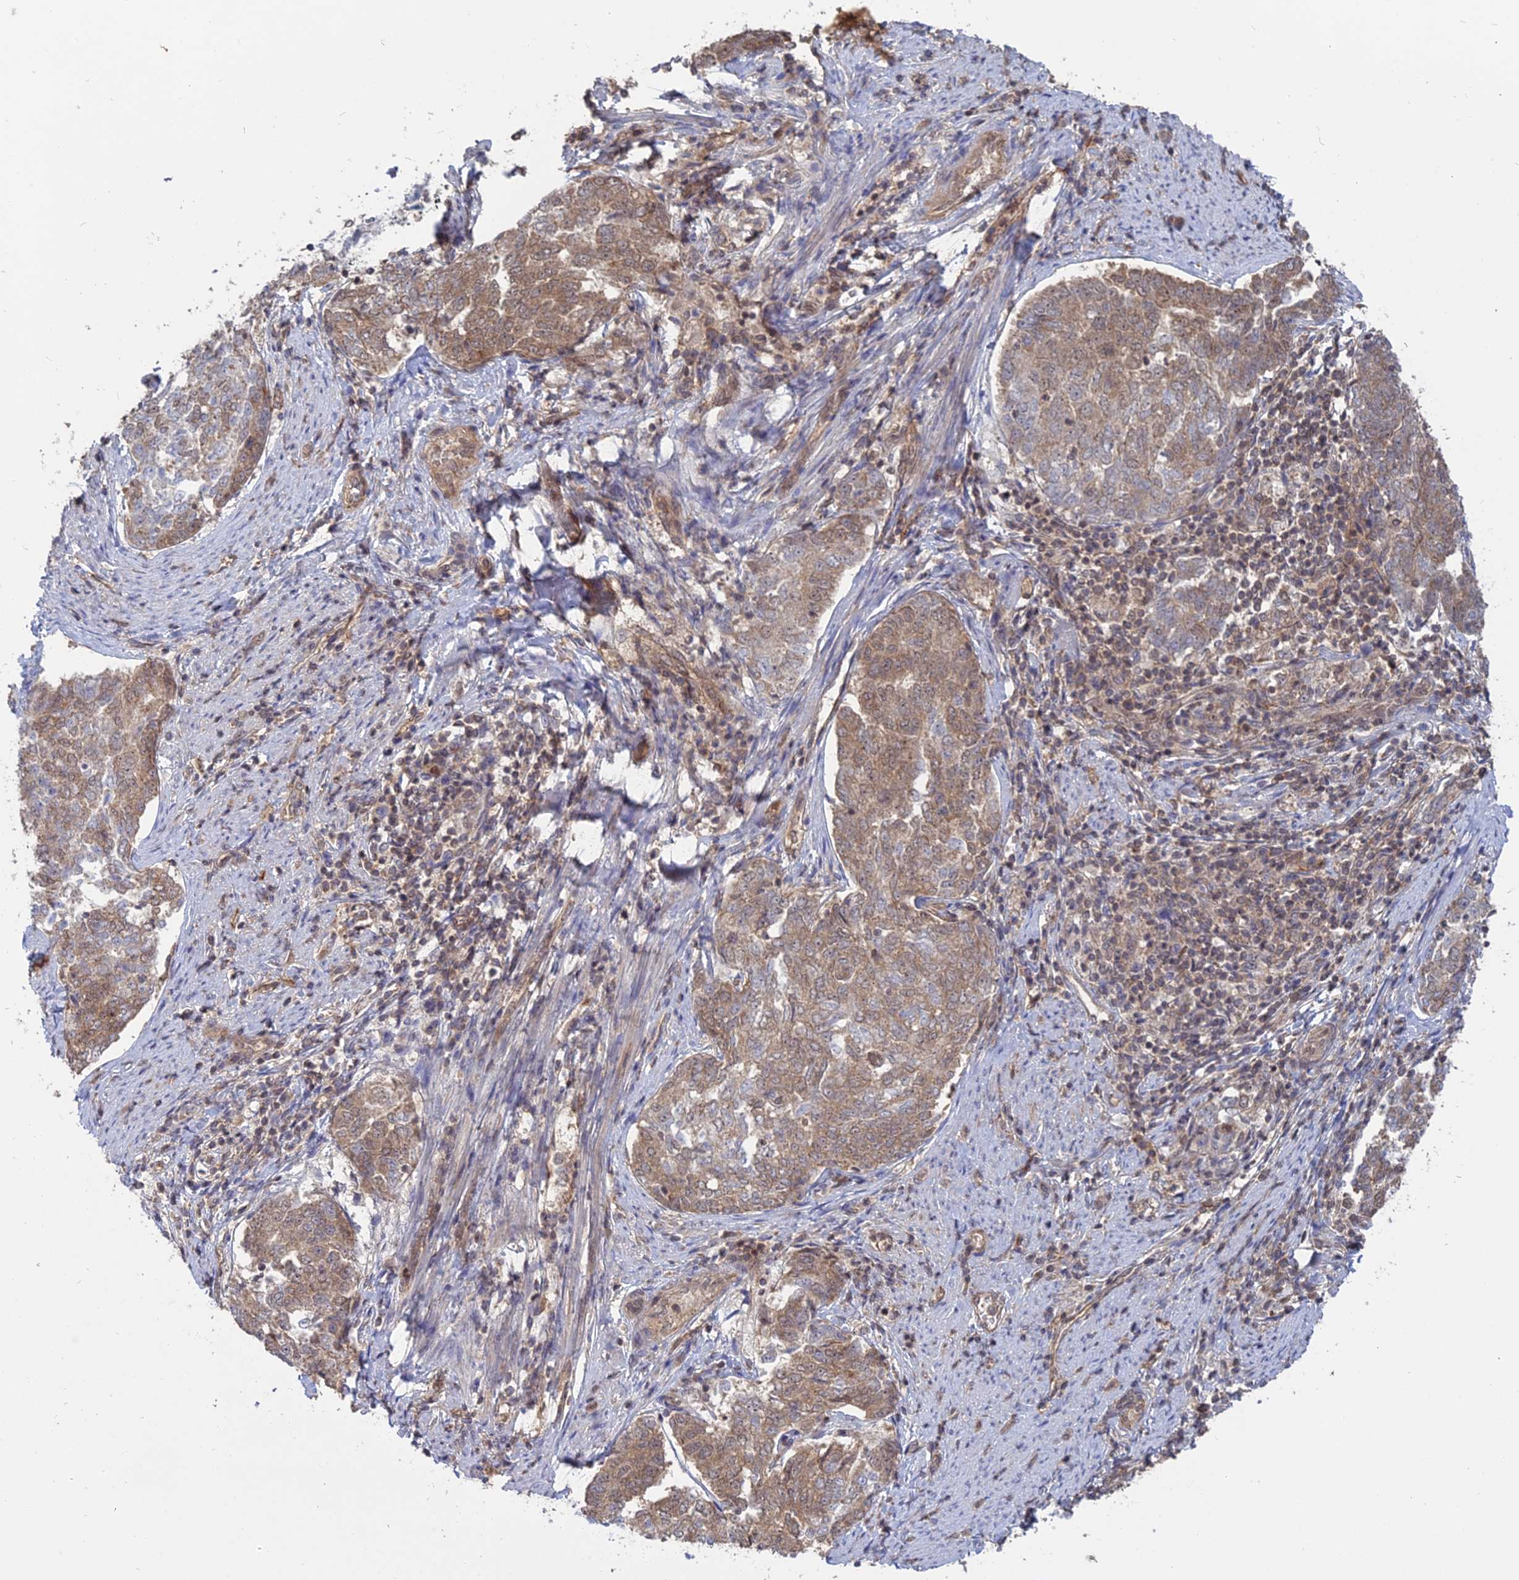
{"staining": {"intensity": "moderate", "quantity": ">75%", "location": "cytoplasmic/membranous"}, "tissue": "endometrial cancer", "cell_type": "Tumor cells", "image_type": "cancer", "snomed": [{"axis": "morphology", "description": "Adenocarcinoma, NOS"}, {"axis": "topography", "description": "Endometrium"}], "caption": "Endometrial cancer stained for a protein exhibits moderate cytoplasmic/membranous positivity in tumor cells.", "gene": "PKIG", "patient": {"sex": "female", "age": 80}}